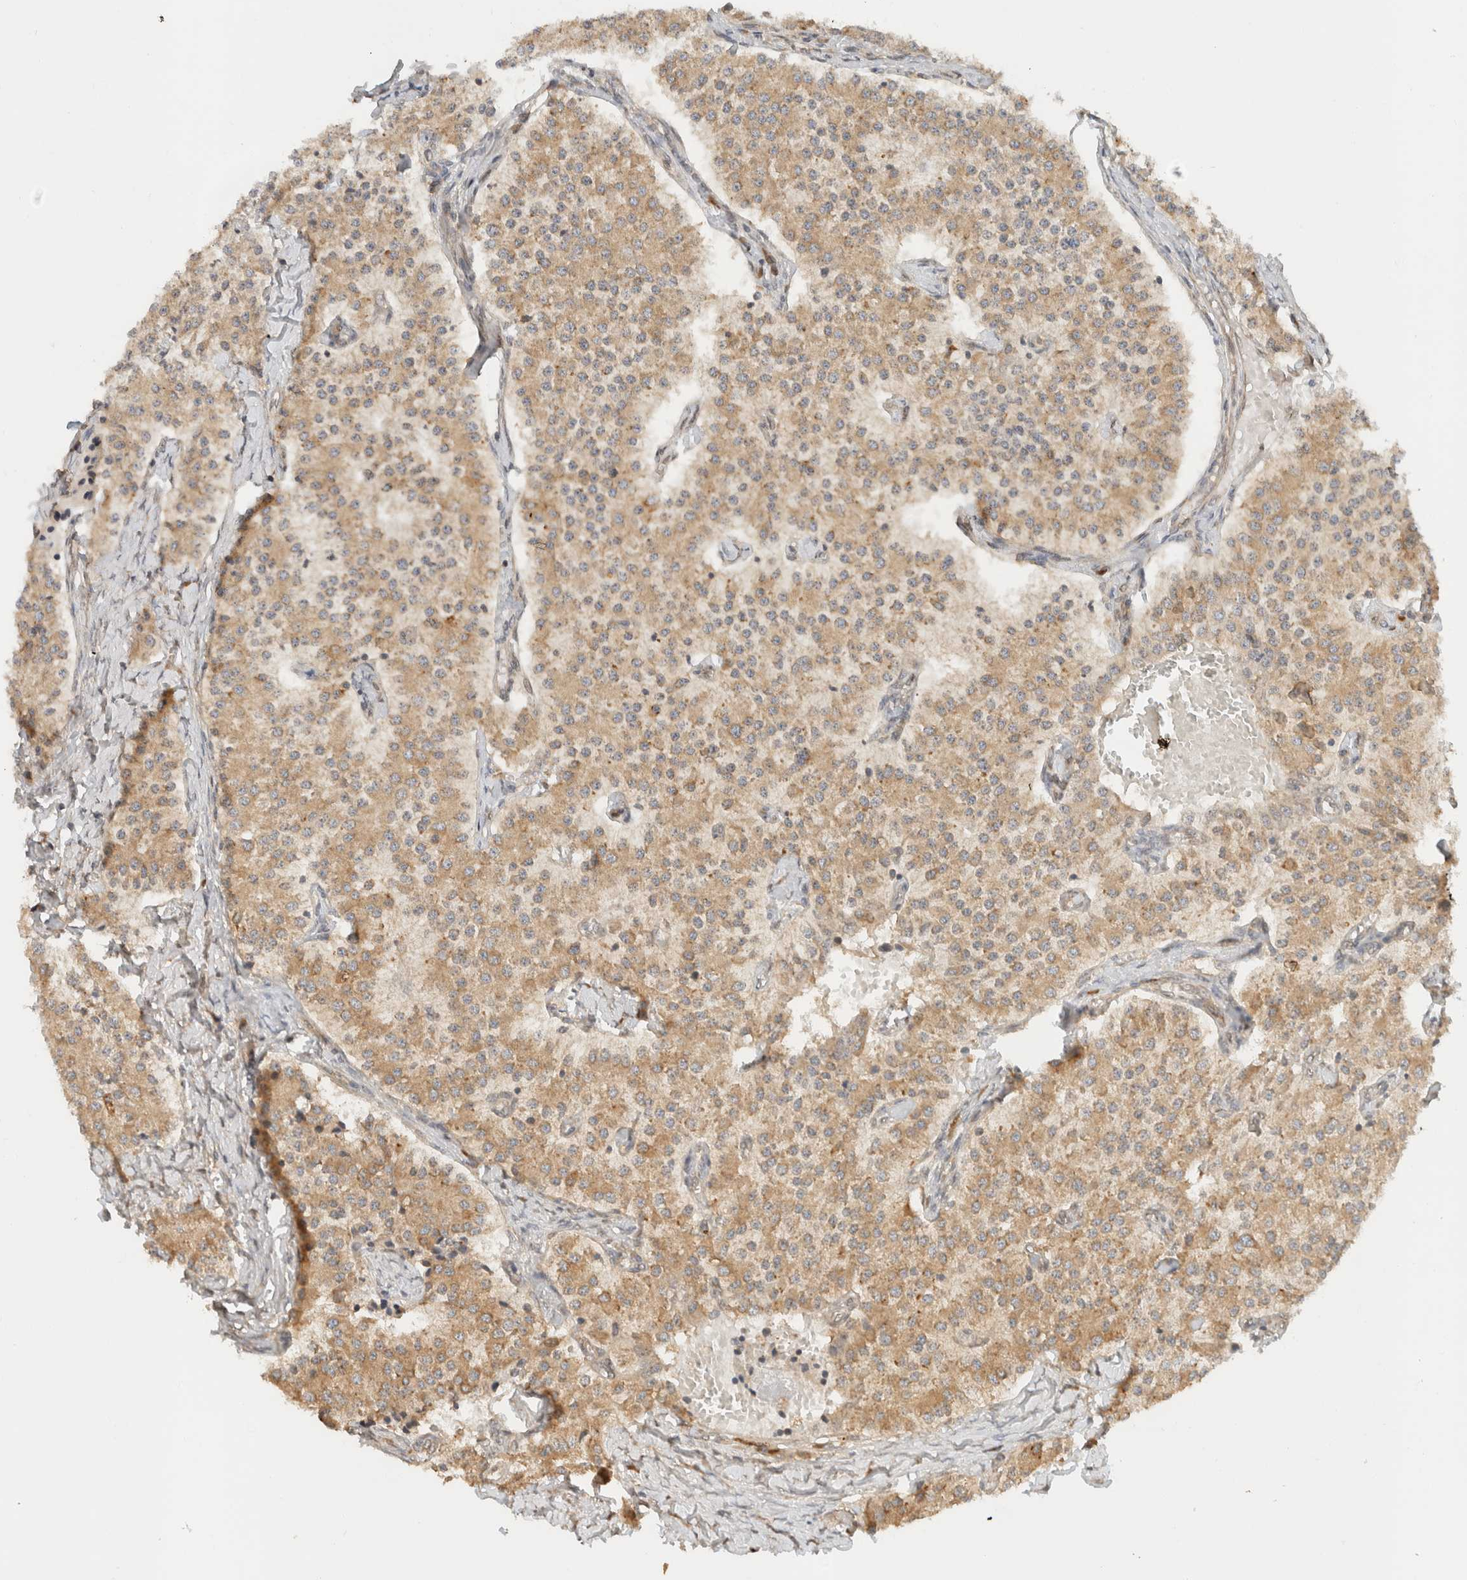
{"staining": {"intensity": "moderate", "quantity": ">75%", "location": "cytoplasmic/membranous"}, "tissue": "carcinoid", "cell_type": "Tumor cells", "image_type": "cancer", "snomed": [{"axis": "morphology", "description": "Carcinoid, malignant, NOS"}, {"axis": "topography", "description": "Colon"}], "caption": "Carcinoid stained for a protein exhibits moderate cytoplasmic/membranous positivity in tumor cells.", "gene": "ARFGEF2", "patient": {"sex": "female", "age": 52}}